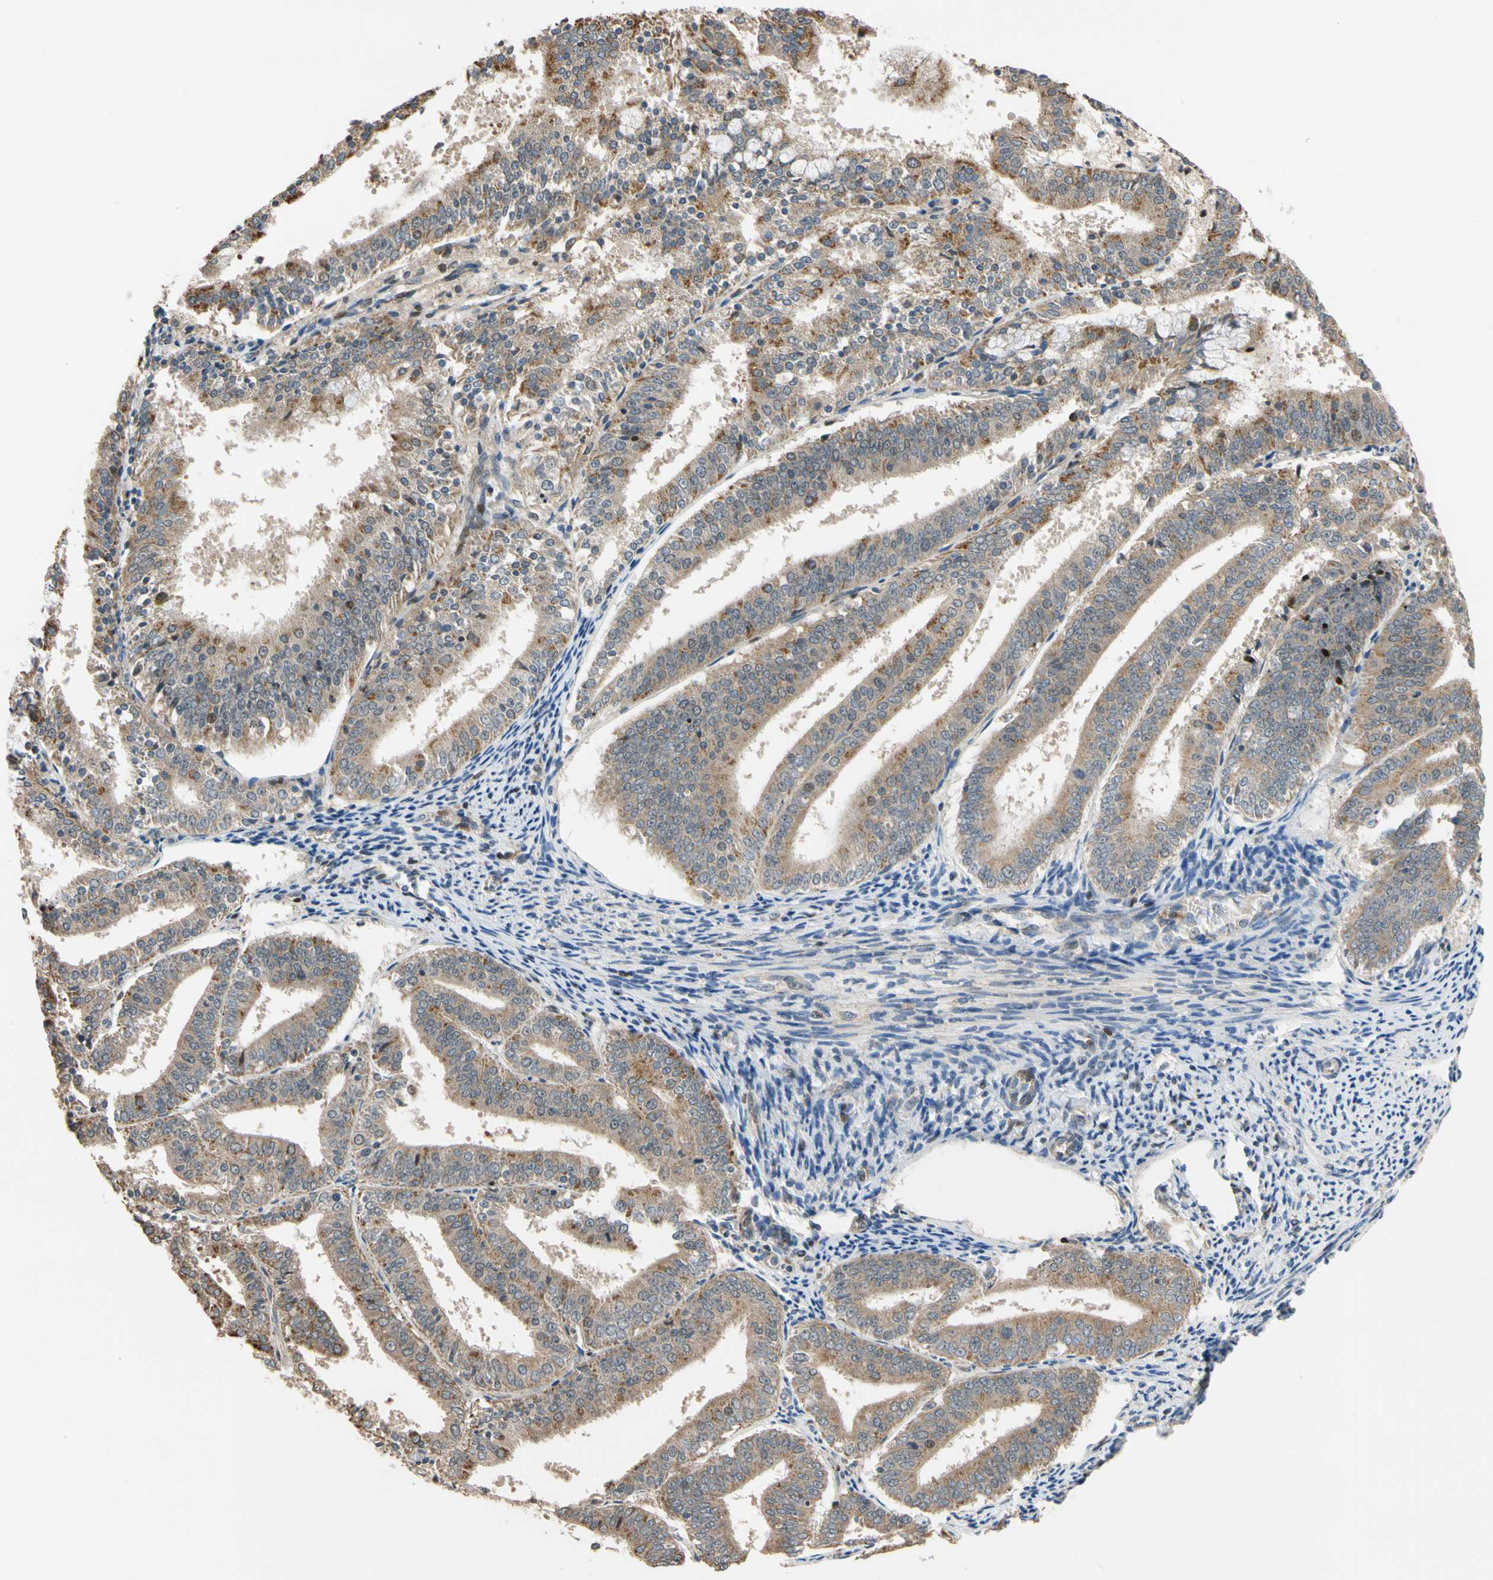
{"staining": {"intensity": "moderate", "quantity": ">75%", "location": "cytoplasmic/membranous"}, "tissue": "endometrial cancer", "cell_type": "Tumor cells", "image_type": "cancer", "snomed": [{"axis": "morphology", "description": "Adenocarcinoma, NOS"}, {"axis": "topography", "description": "Endometrium"}], "caption": "Adenocarcinoma (endometrial) stained for a protein displays moderate cytoplasmic/membranous positivity in tumor cells.", "gene": "IP6K2", "patient": {"sex": "female", "age": 63}}